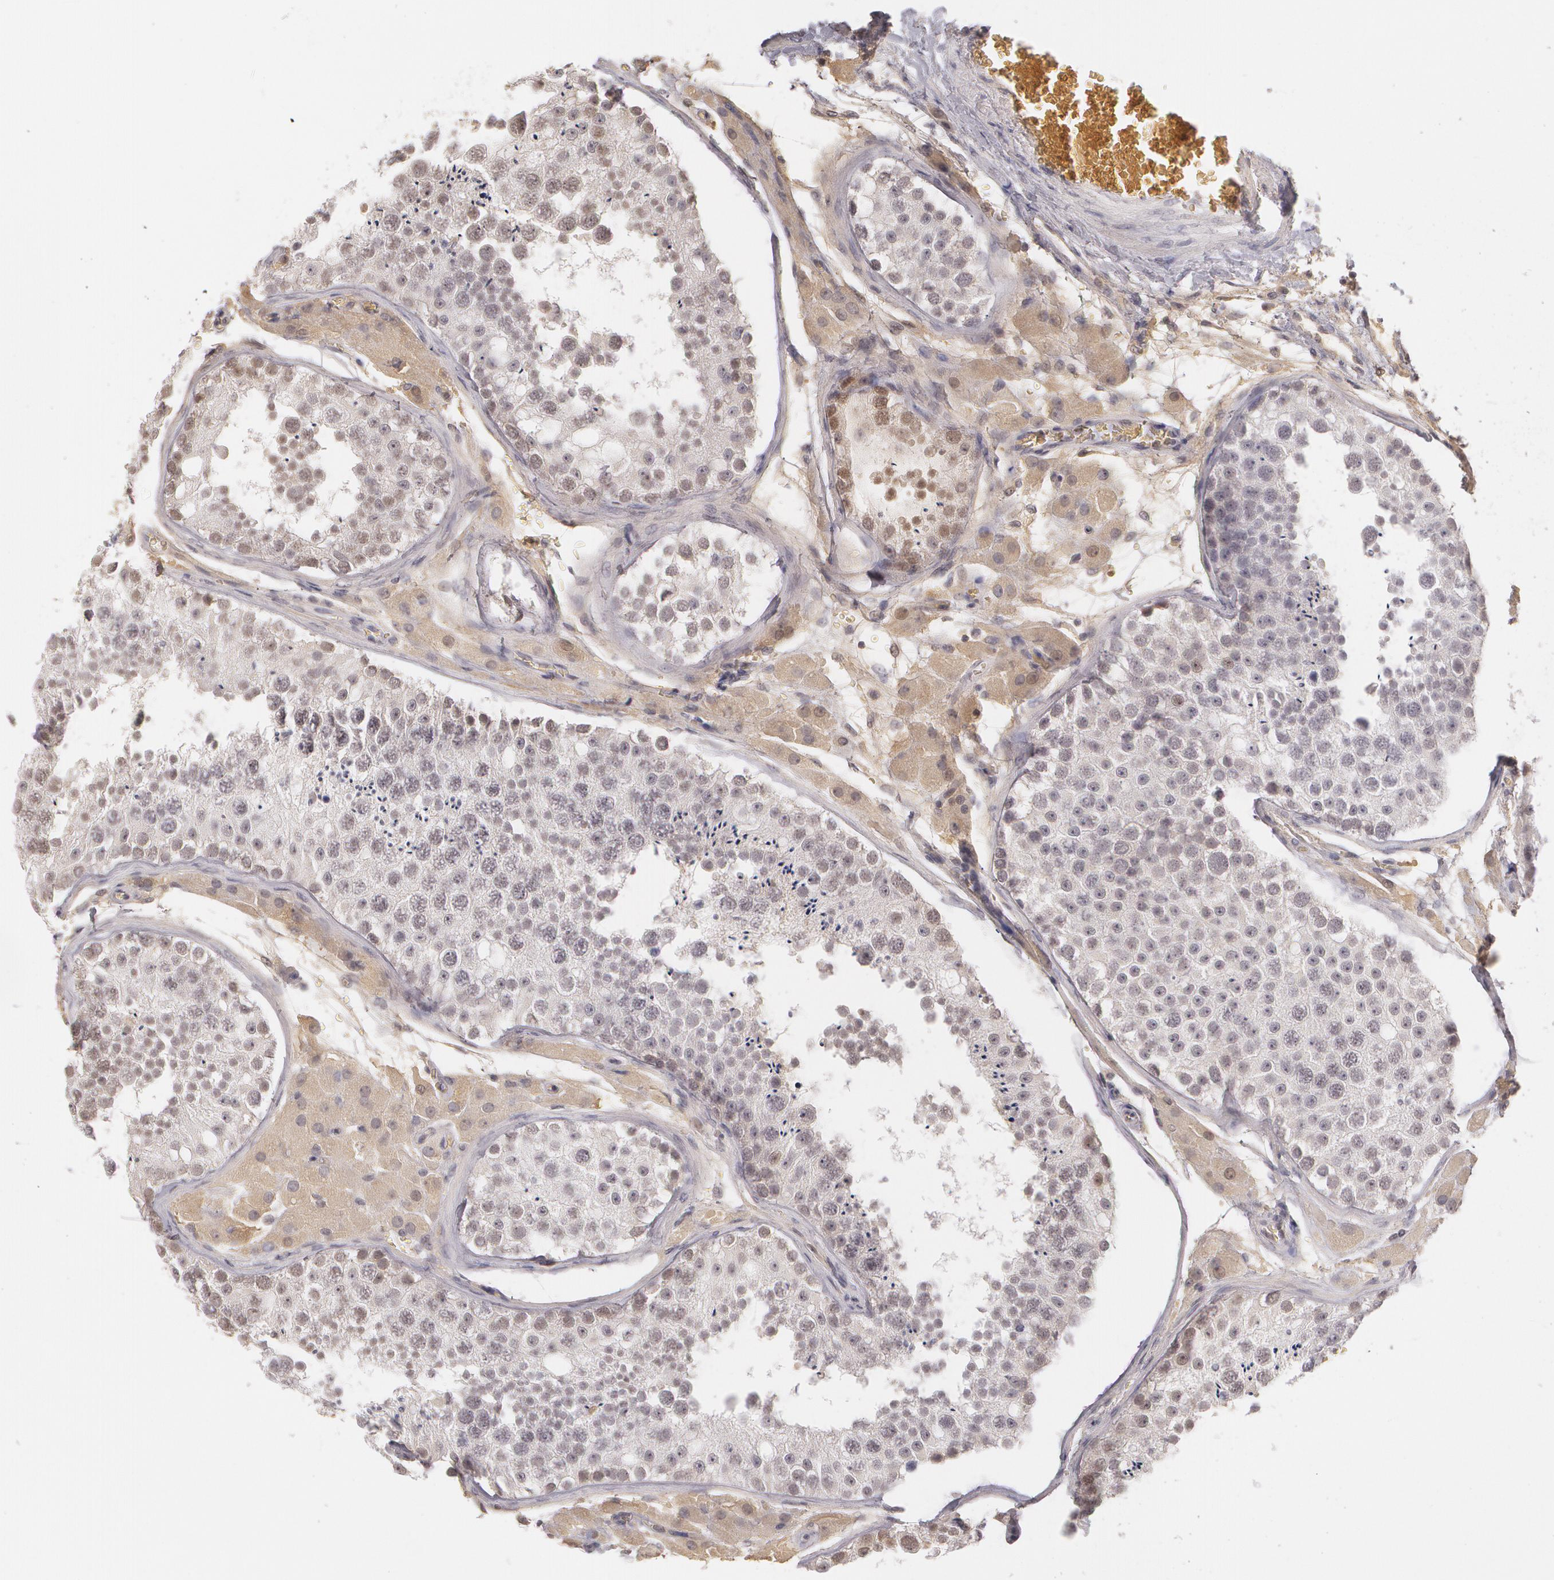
{"staining": {"intensity": "weak", "quantity": "25%-75%", "location": "cytoplasmic/membranous,nuclear"}, "tissue": "testis", "cell_type": "Cells in seminiferous ducts", "image_type": "normal", "snomed": [{"axis": "morphology", "description": "Normal tissue, NOS"}, {"axis": "topography", "description": "Testis"}], "caption": "Weak cytoplasmic/membranous,nuclear protein expression is seen in approximately 25%-75% of cells in seminiferous ducts in testis.", "gene": "LRG1", "patient": {"sex": "male", "age": 26}}